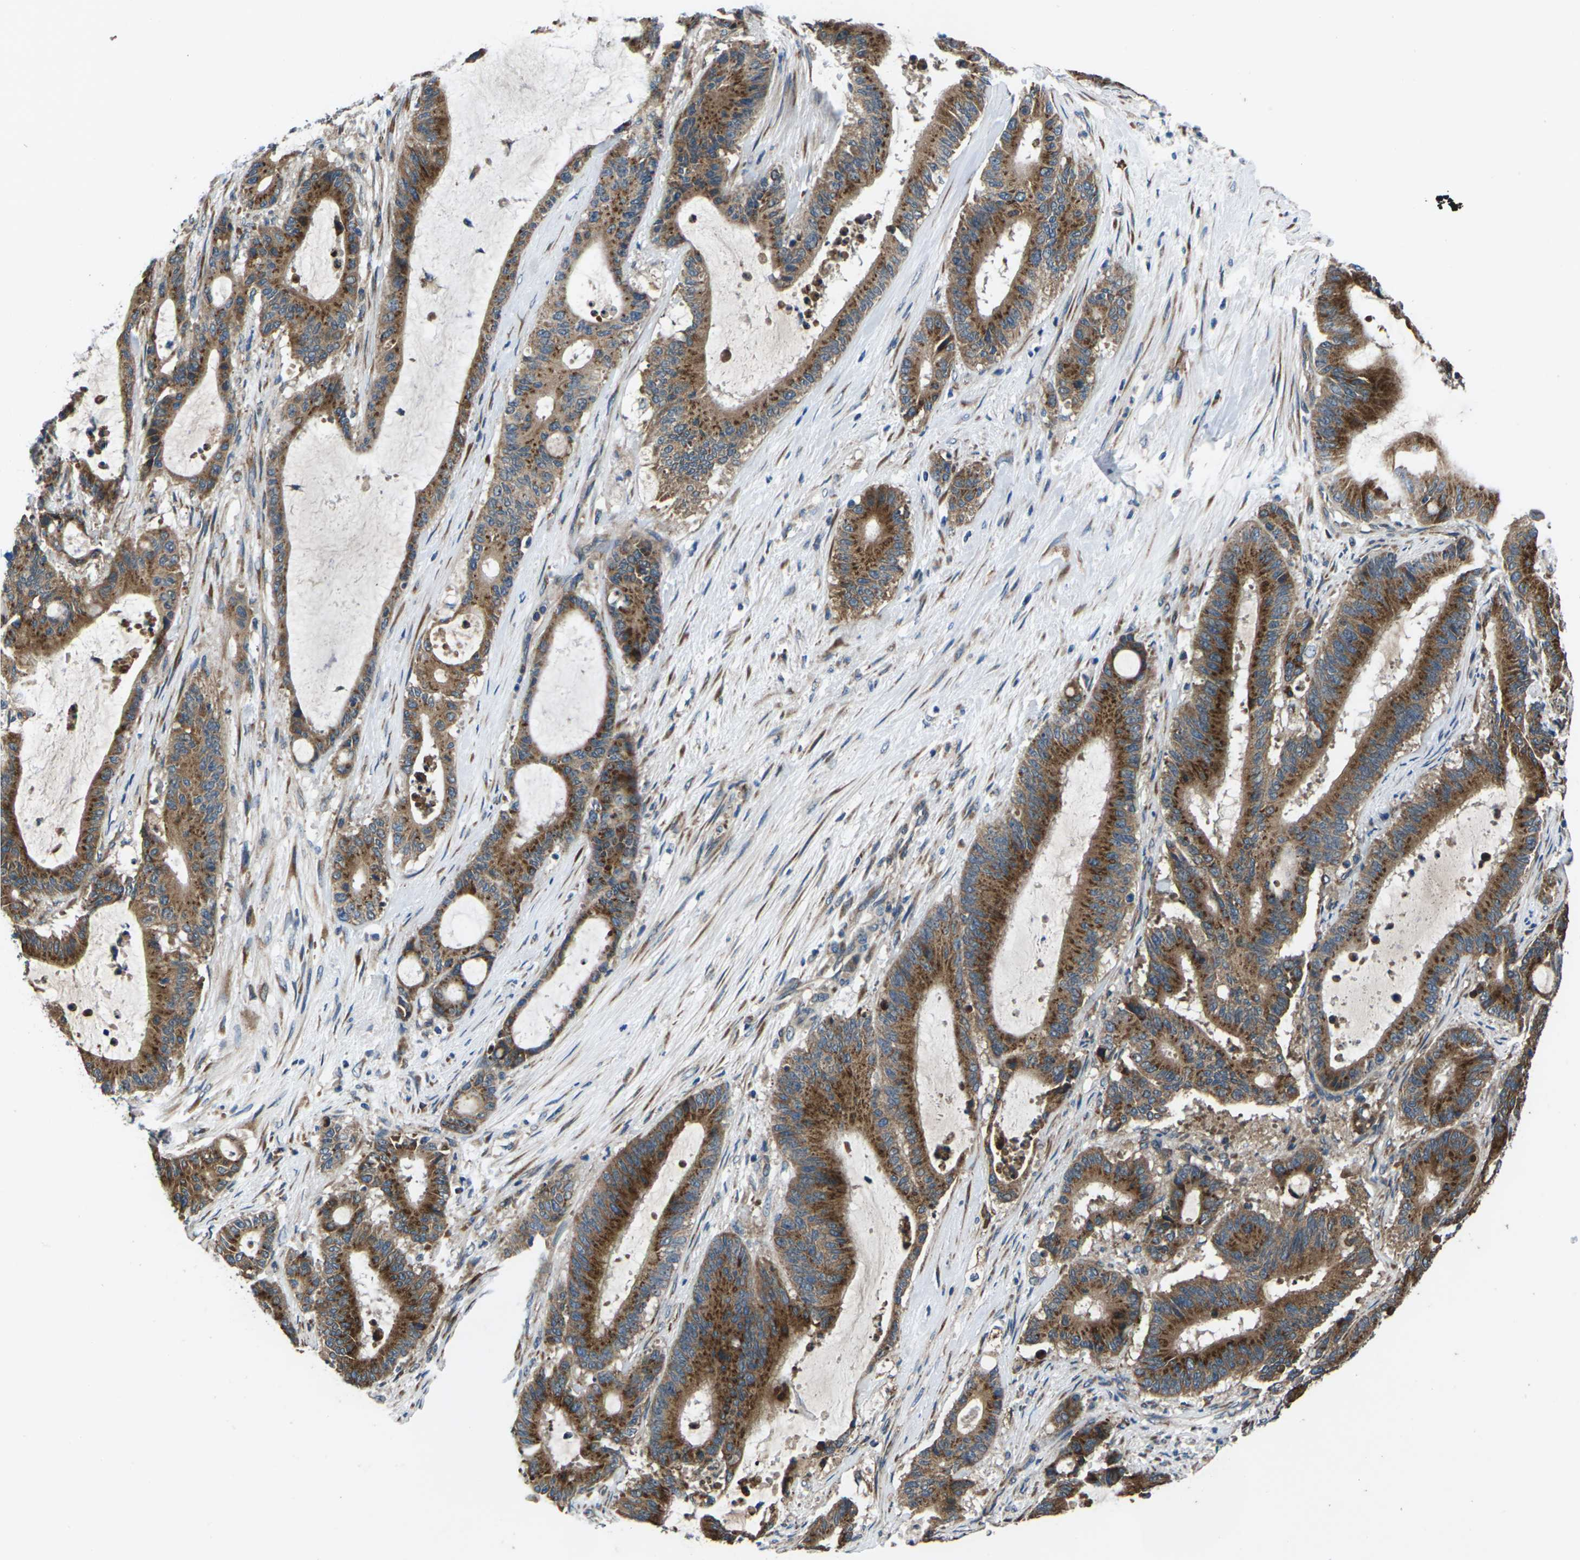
{"staining": {"intensity": "strong", "quantity": ">75%", "location": "cytoplasmic/membranous"}, "tissue": "liver cancer", "cell_type": "Tumor cells", "image_type": "cancer", "snomed": [{"axis": "morphology", "description": "Cholangiocarcinoma"}, {"axis": "topography", "description": "Liver"}], "caption": "Tumor cells demonstrate strong cytoplasmic/membranous staining in about >75% of cells in liver cancer (cholangiocarcinoma).", "gene": "GABRP", "patient": {"sex": "female", "age": 73}}